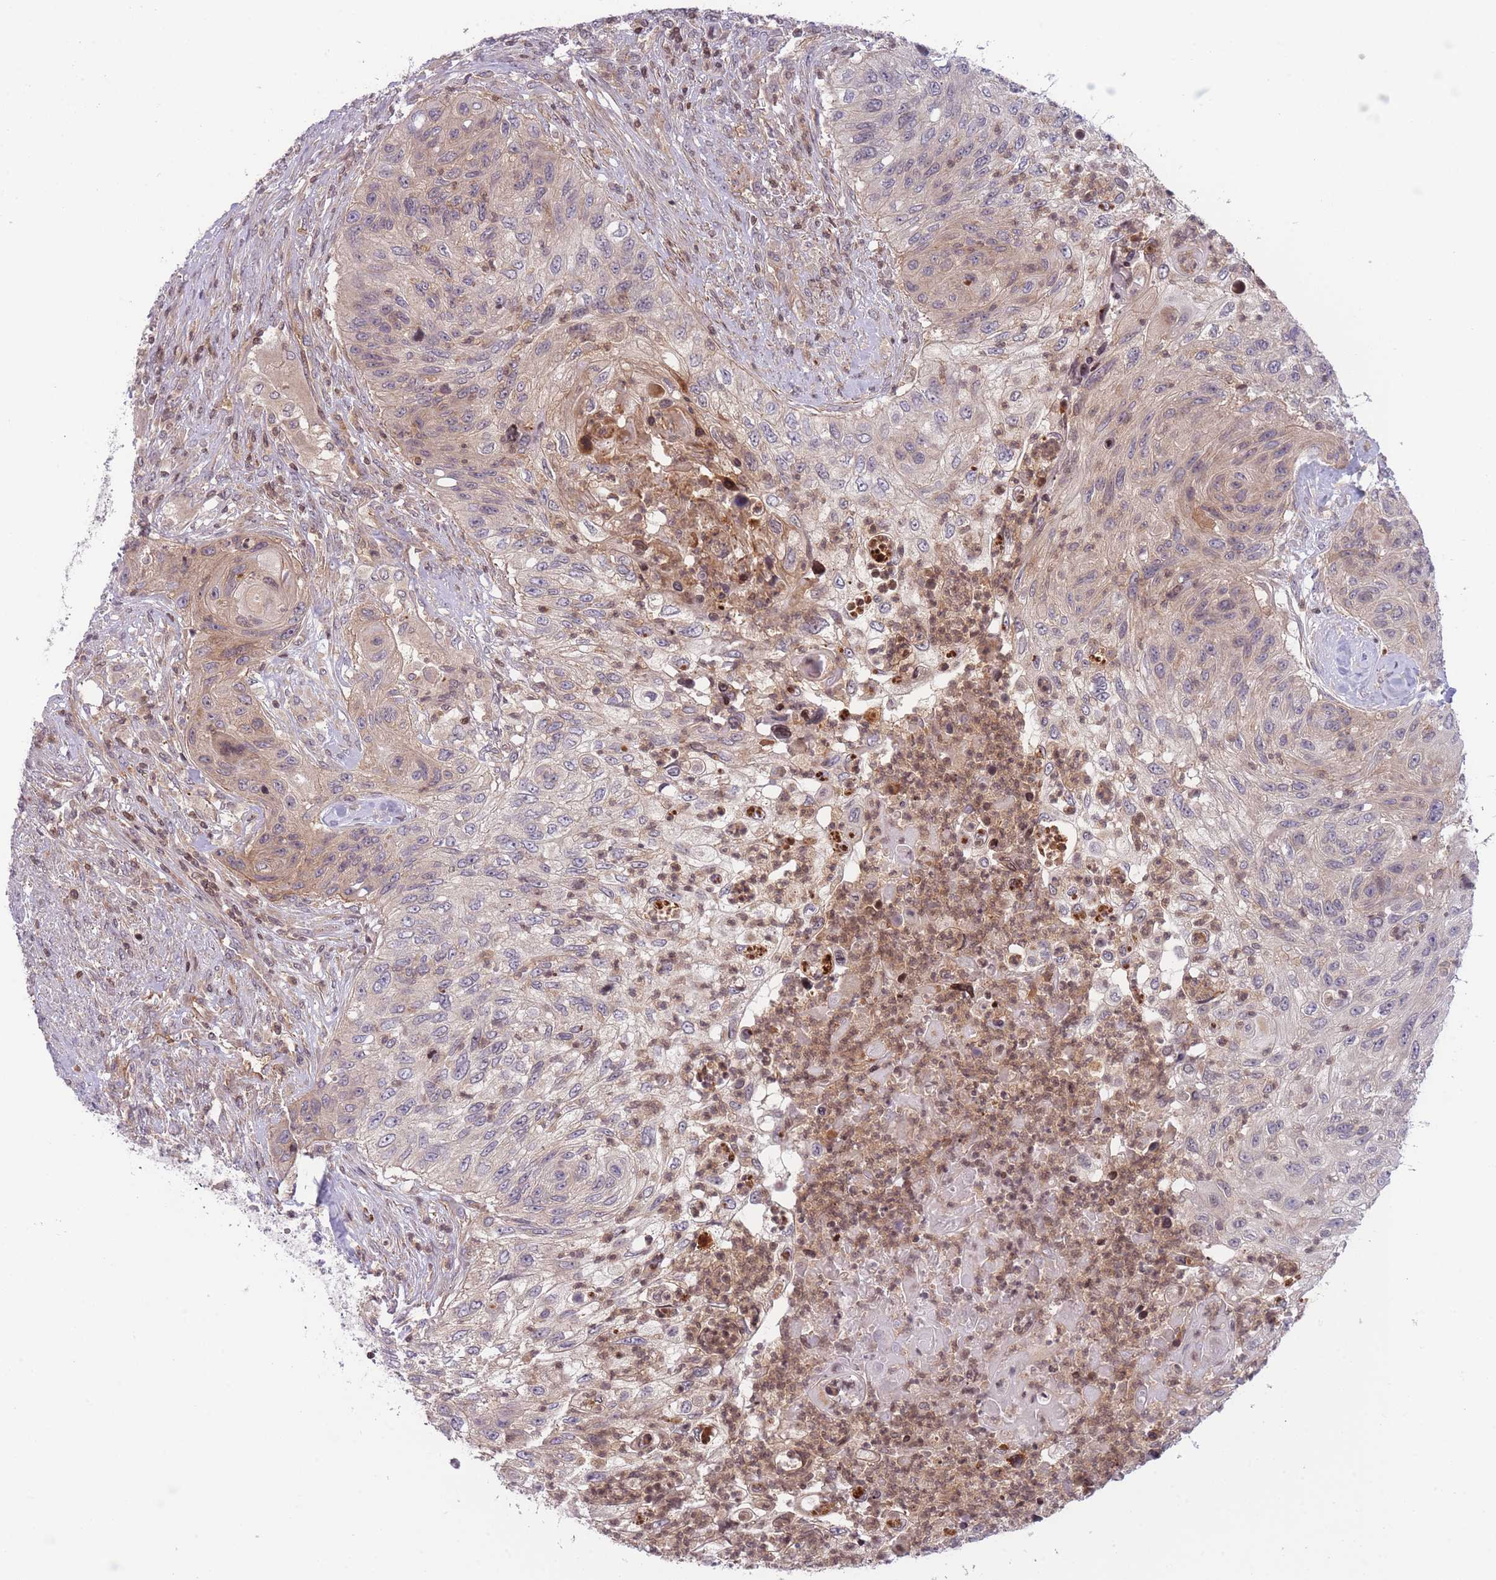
{"staining": {"intensity": "weak", "quantity": "25%-75%", "location": "cytoplasmic/membranous"}, "tissue": "urothelial cancer", "cell_type": "Tumor cells", "image_type": "cancer", "snomed": [{"axis": "morphology", "description": "Urothelial carcinoma, High grade"}, {"axis": "topography", "description": "Urinary bladder"}], "caption": "Immunohistochemical staining of human urothelial cancer shows weak cytoplasmic/membranous protein positivity in approximately 25%-75% of tumor cells.", "gene": "SLC35F5", "patient": {"sex": "female", "age": 60}}